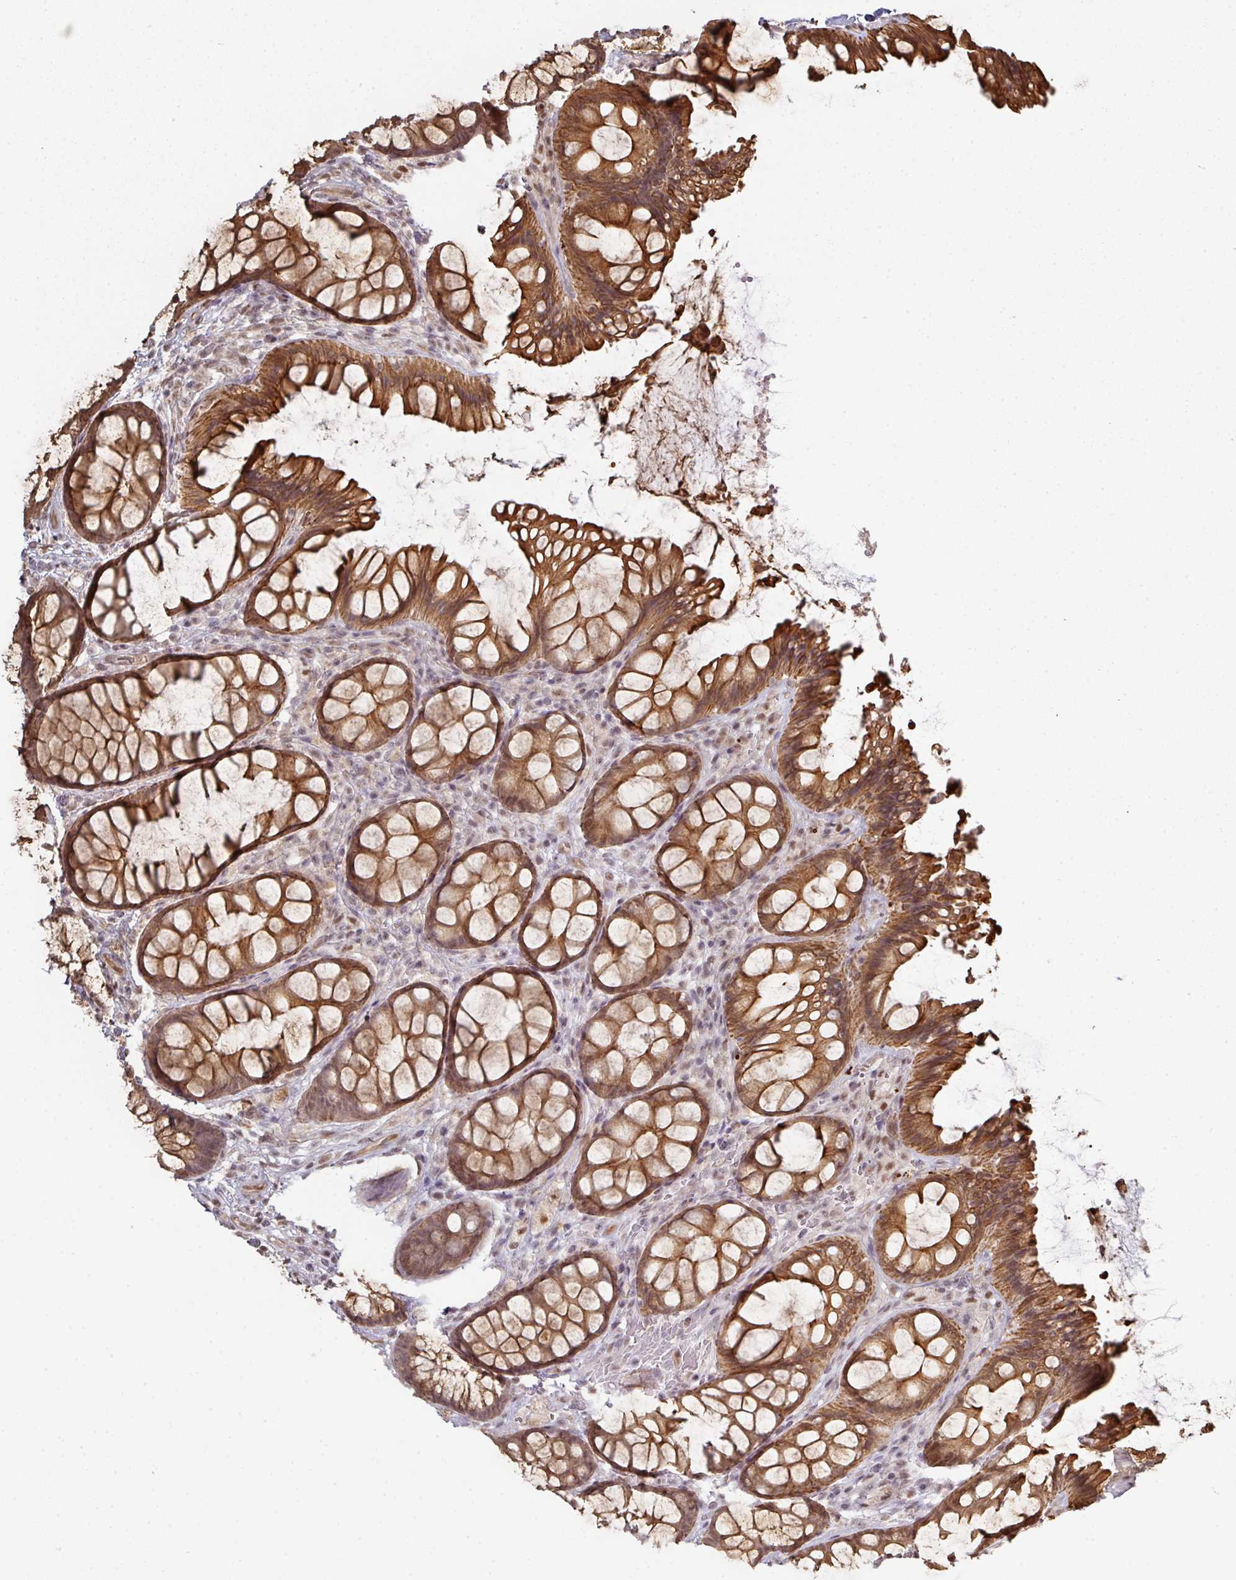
{"staining": {"intensity": "strong", "quantity": ">75%", "location": "cytoplasmic/membranous"}, "tissue": "rectum", "cell_type": "Glandular cells", "image_type": "normal", "snomed": [{"axis": "morphology", "description": "Normal tissue, NOS"}, {"axis": "topography", "description": "Rectum"}], "caption": "Protein staining demonstrates strong cytoplasmic/membranous positivity in about >75% of glandular cells in benign rectum.", "gene": "GTF2H3", "patient": {"sex": "female", "age": 67}}